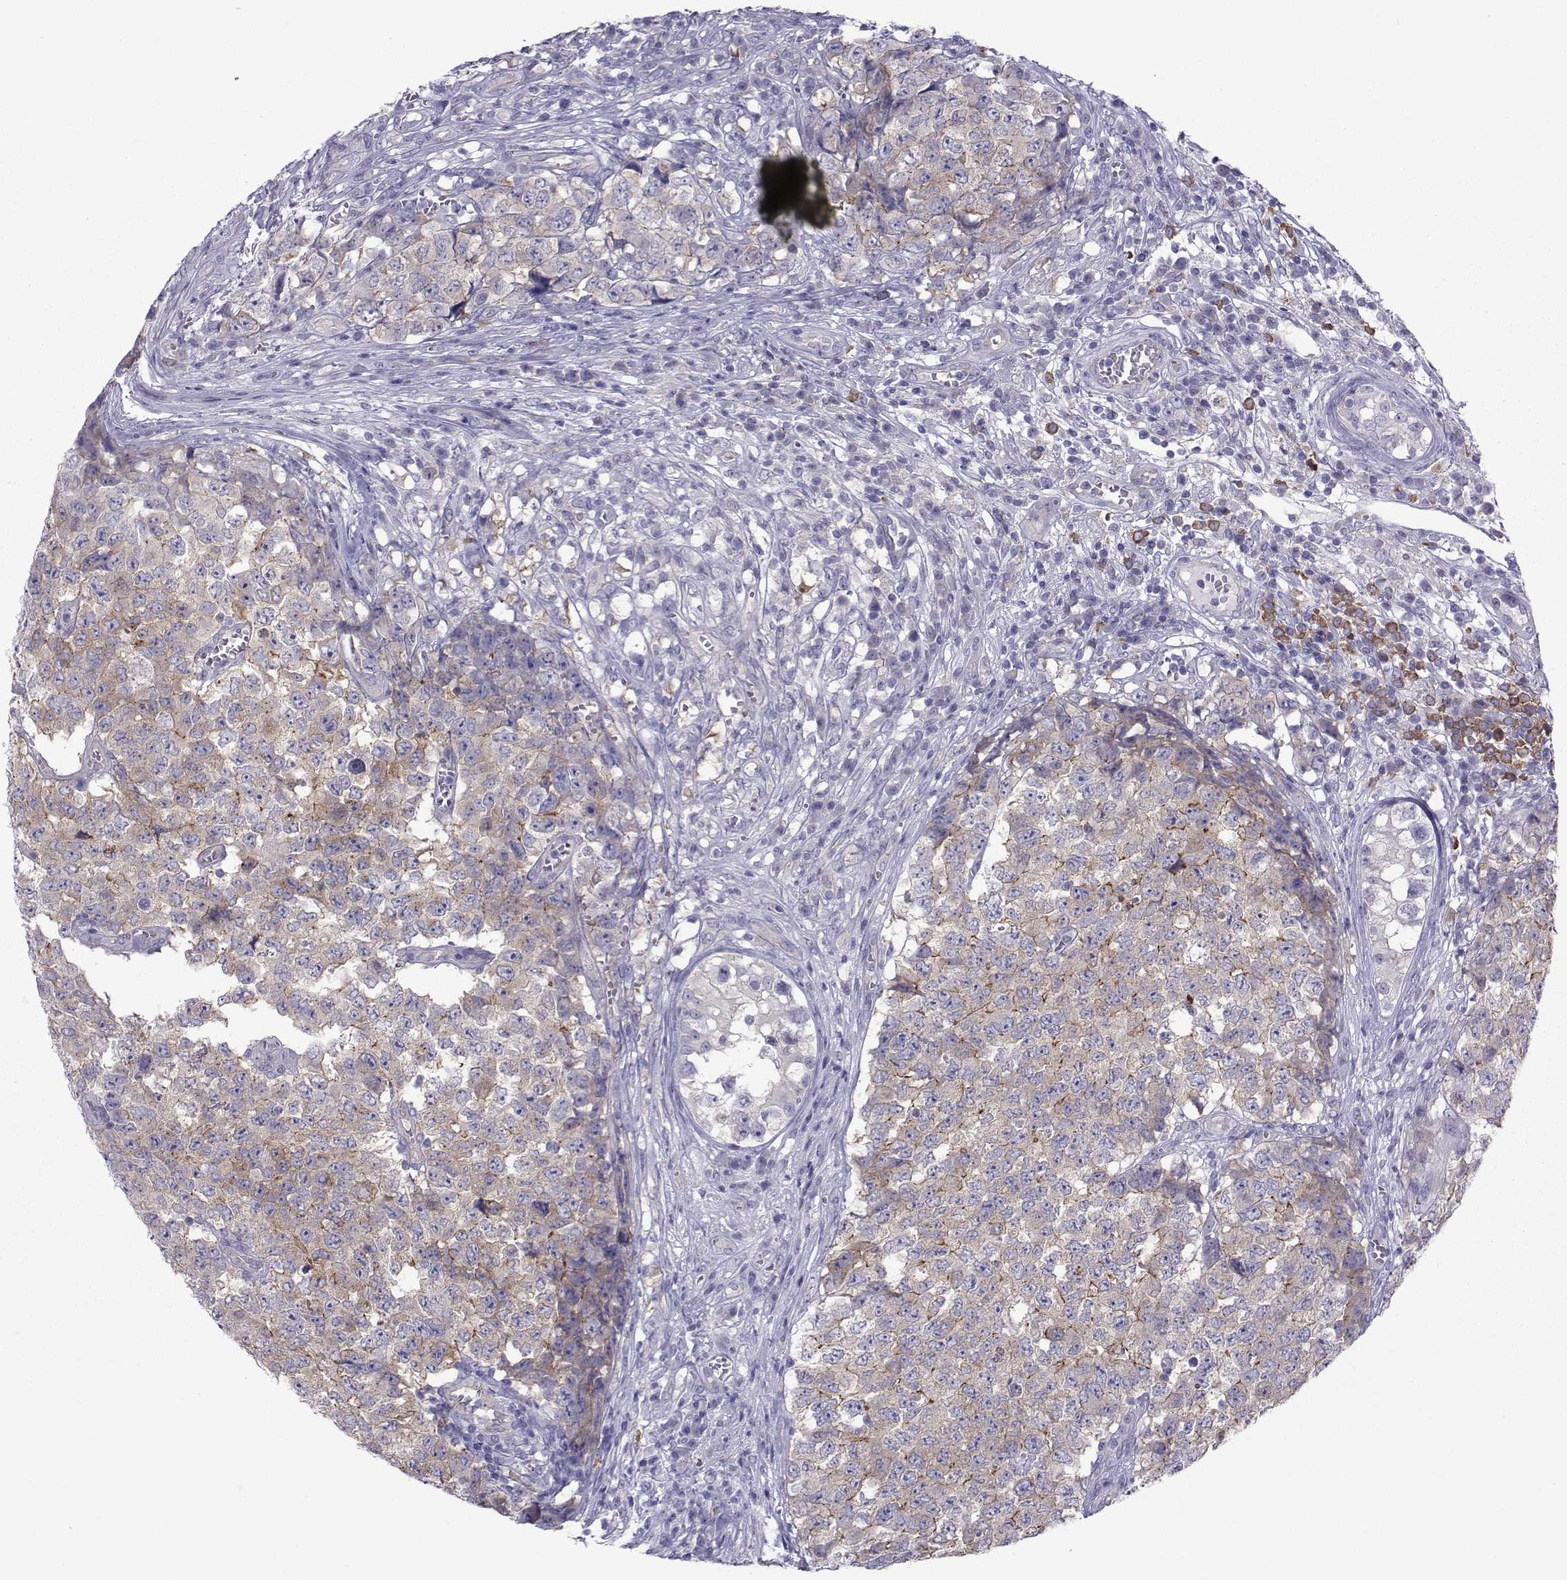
{"staining": {"intensity": "moderate", "quantity": "25%-75%", "location": "cytoplasmic/membranous"}, "tissue": "testis cancer", "cell_type": "Tumor cells", "image_type": "cancer", "snomed": [{"axis": "morphology", "description": "Carcinoma, Embryonal, NOS"}, {"axis": "topography", "description": "Testis"}], "caption": "Testis cancer (embryonal carcinoma) stained for a protein (brown) reveals moderate cytoplasmic/membranous positive expression in approximately 25%-75% of tumor cells.", "gene": "COL22A1", "patient": {"sex": "male", "age": 23}}